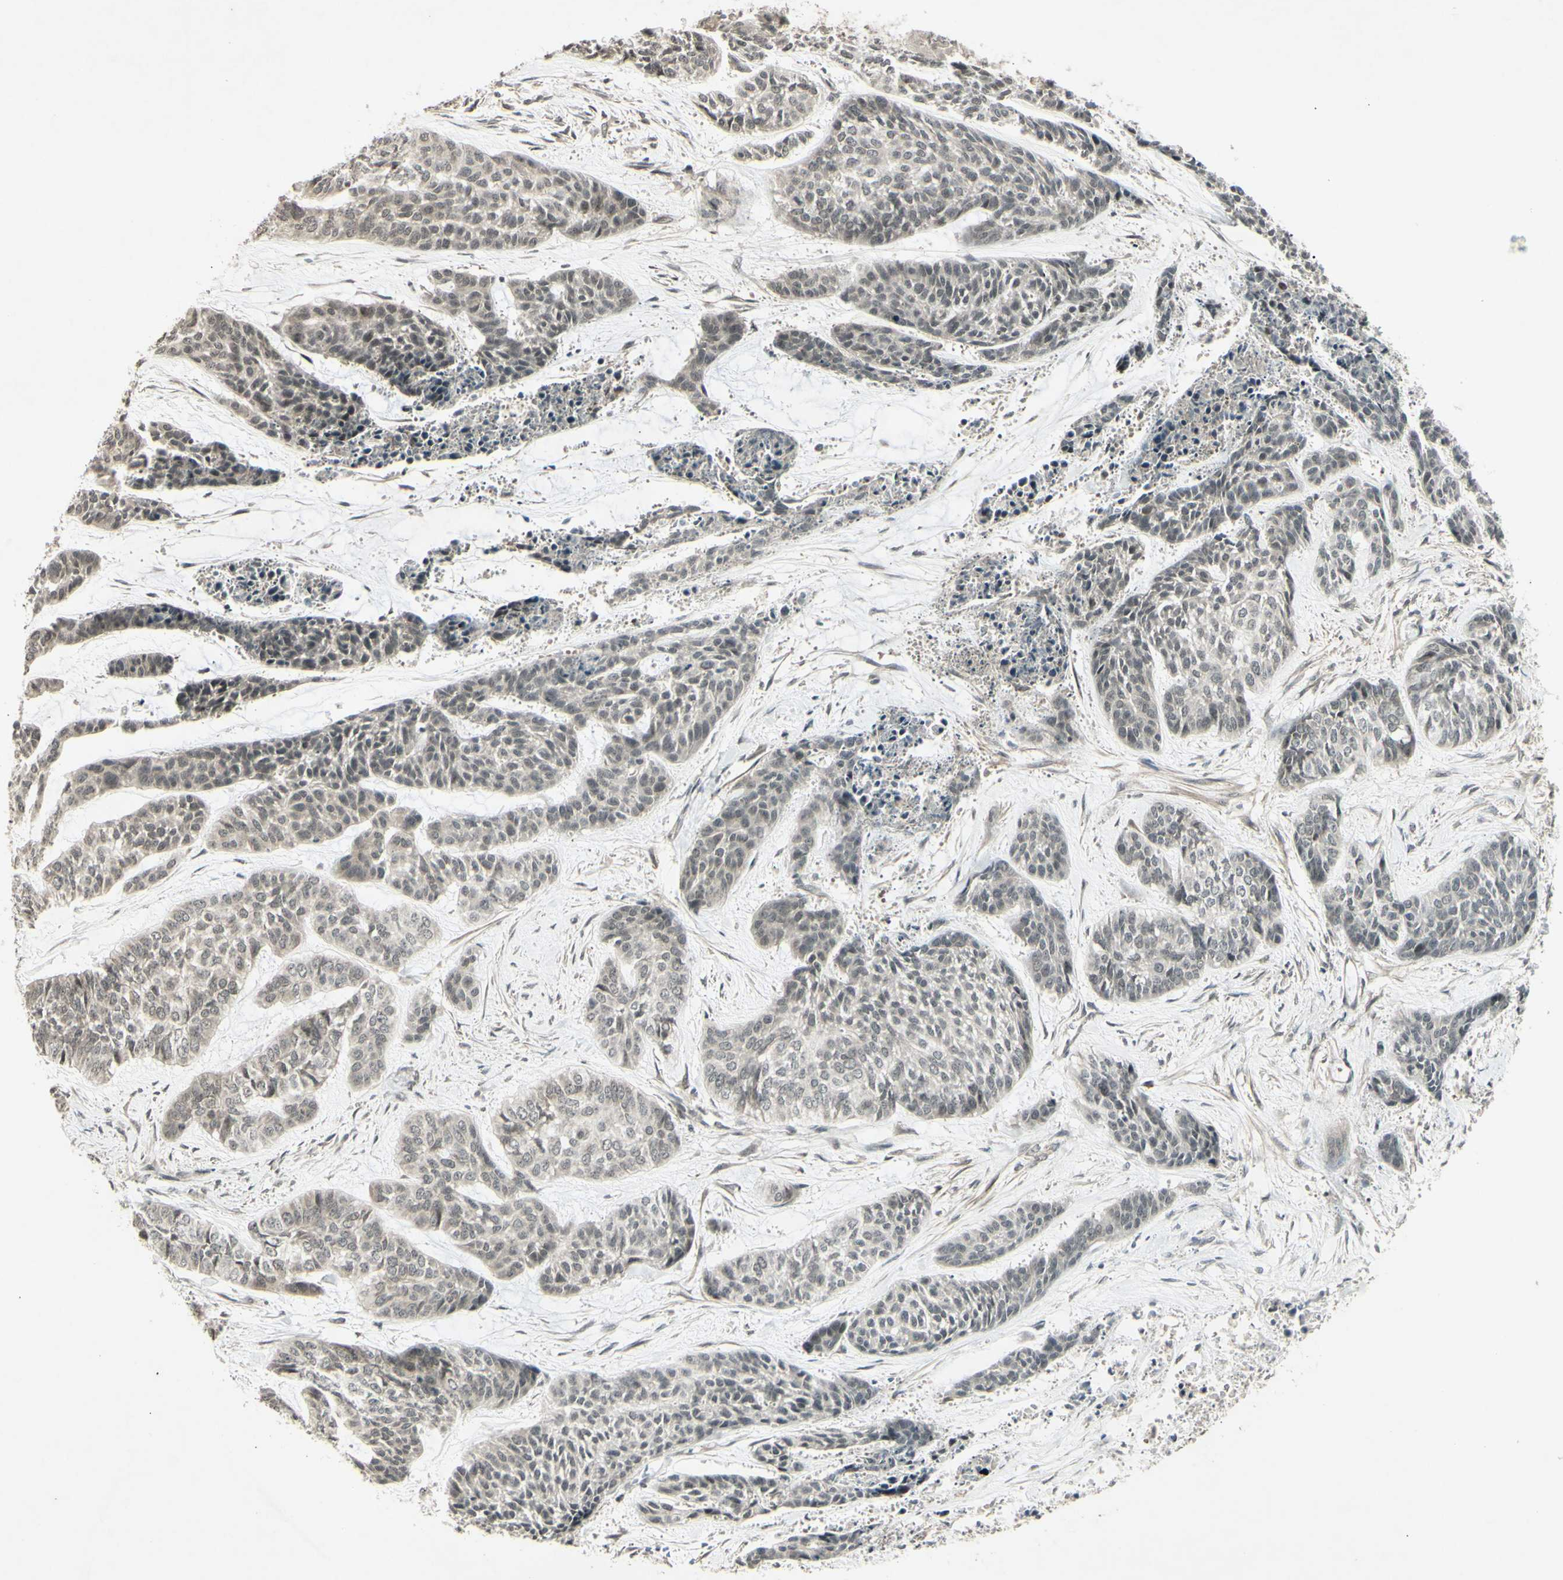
{"staining": {"intensity": "weak", "quantity": "25%-75%", "location": "cytoplasmic/membranous"}, "tissue": "skin cancer", "cell_type": "Tumor cells", "image_type": "cancer", "snomed": [{"axis": "morphology", "description": "Basal cell carcinoma"}, {"axis": "topography", "description": "Skin"}], "caption": "DAB (3,3'-diaminobenzidine) immunohistochemical staining of basal cell carcinoma (skin) demonstrates weak cytoplasmic/membranous protein expression in approximately 25%-75% of tumor cells. The staining was performed using DAB, with brown indicating positive protein expression. Nuclei are stained blue with hematoxylin.", "gene": "BLNK", "patient": {"sex": "female", "age": 64}}